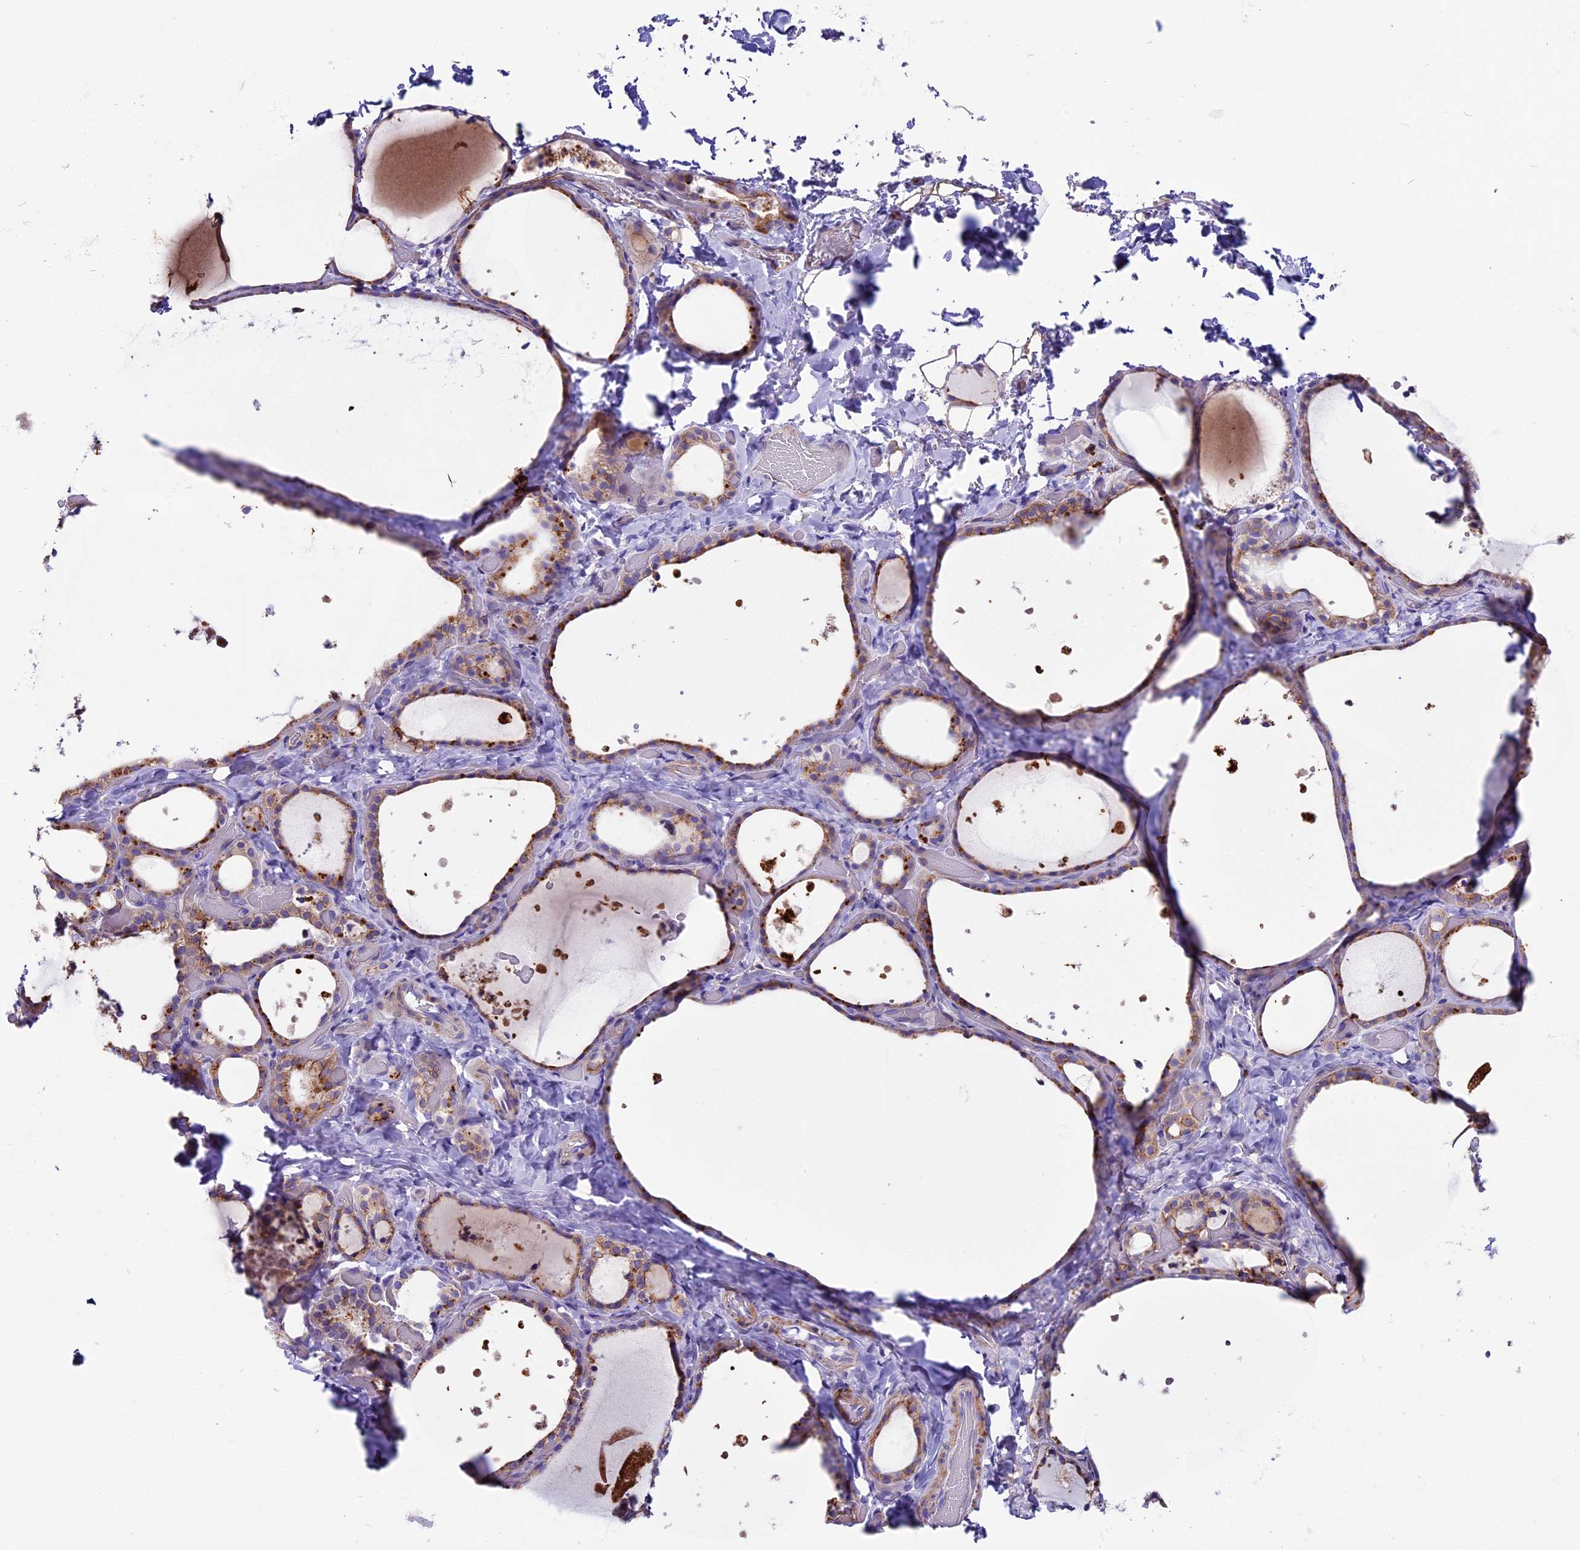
{"staining": {"intensity": "moderate", "quantity": ">75%", "location": "cytoplasmic/membranous"}, "tissue": "thyroid gland", "cell_type": "Glandular cells", "image_type": "normal", "snomed": [{"axis": "morphology", "description": "Normal tissue, NOS"}, {"axis": "topography", "description": "Thyroid gland"}], "caption": "Protein staining reveals moderate cytoplasmic/membranous expression in approximately >75% of glandular cells in unremarkable thyroid gland. Nuclei are stained in blue.", "gene": "IL20RA", "patient": {"sex": "female", "age": 44}}